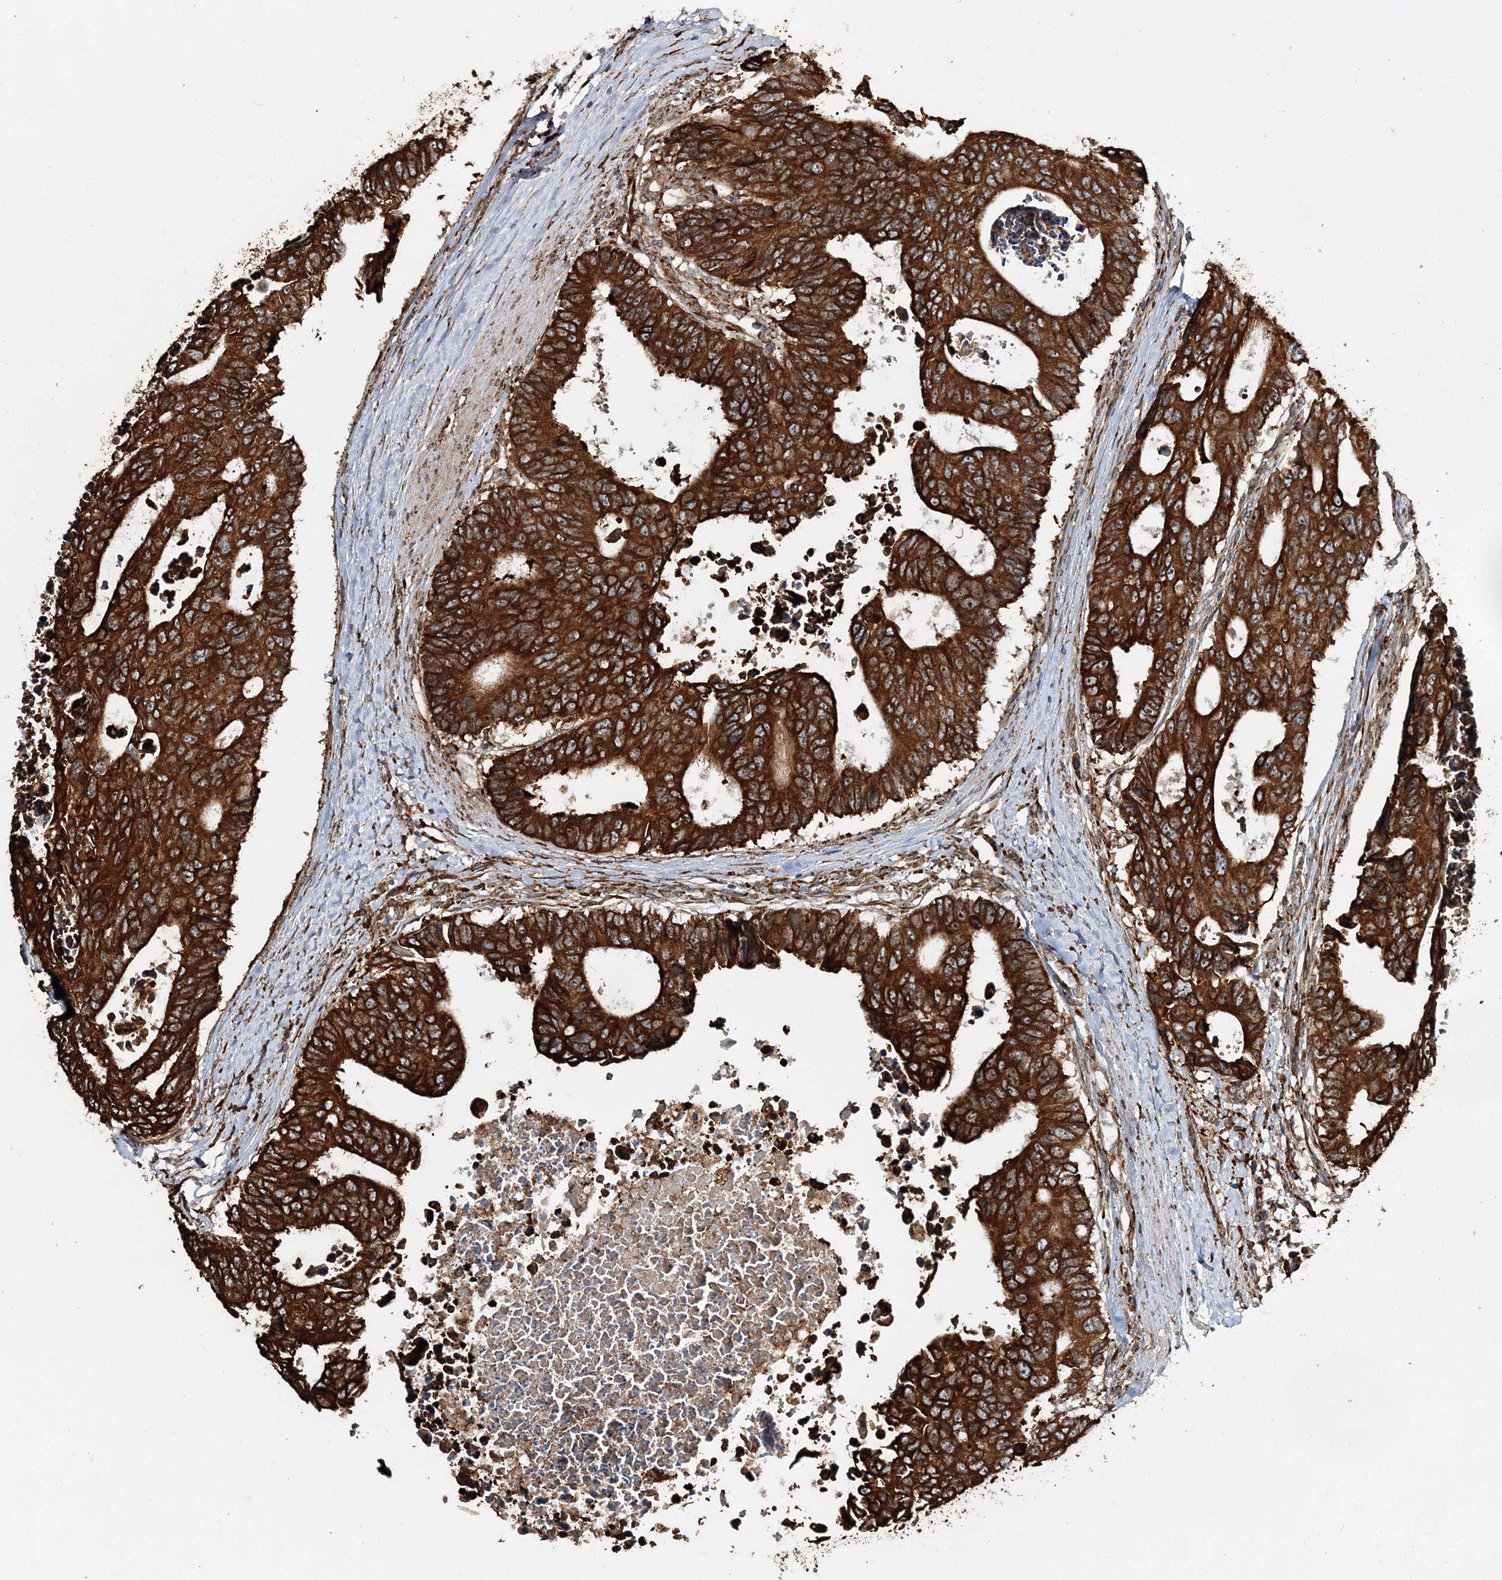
{"staining": {"intensity": "strong", "quantity": ">75%", "location": "cytoplasmic/membranous"}, "tissue": "colorectal cancer", "cell_type": "Tumor cells", "image_type": "cancer", "snomed": [{"axis": "morphology", "description": "Adenocarcinoma, NOS"}, {"axis": "topography", "description": "Rectum"}], "caption": "Immunohistochemistry (DAB (3,3'-diaminobenzidine)) staining of human colorectal adenocarcinoma displays strong cytoplasmic/membranous protein staining in about >75% of tumor cells.", "gene": "SCRN3", "patient": {"sex": "male", "age": 84}}